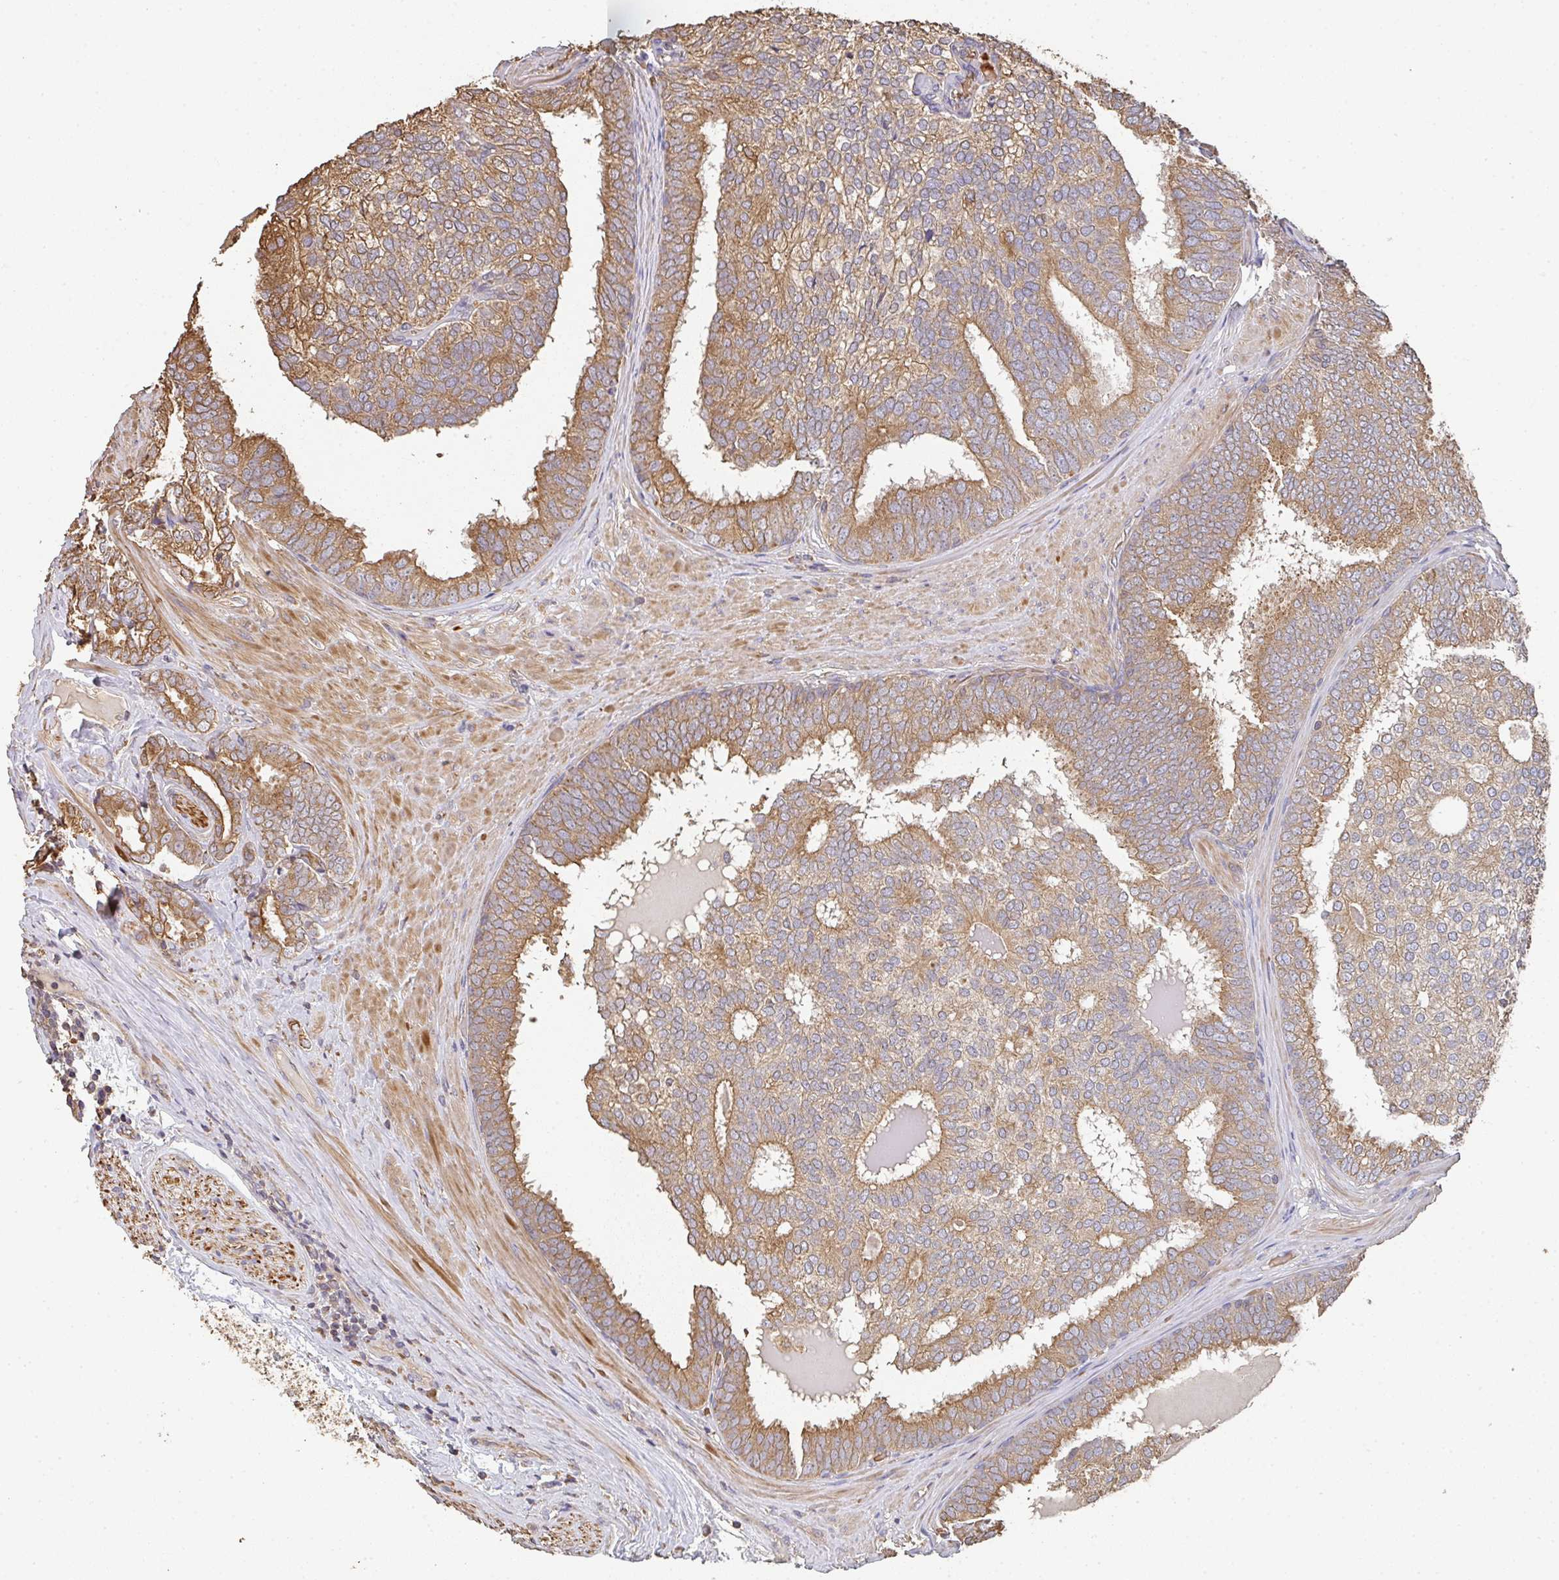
{"staining": {"intensity": "moderate", "quantity": ">75%", "location": "cytoplasmic/membranous"}, "tissue": "prostate cancer", "cell_type": "Tumor cells", "image_type": "cancer", "snomed": [{"axis": "morphology", "description": "Adenocarcinoma, High grade"}, {"axis": "topography", "description": "Prostate"}], "caption": "Moderate cytoplasmic/membranous protein staining is appreciated in about >75% of tumor cells in prostate cancer (high-grade adenocarcinoma). The staining was performed using DAB to visualize the protein expression in brown, while the nuclei were stained in blue with hematoxylin (Magnification: 20x).", "gene": "POLG", "patient": {"sex": "male", "age": 72}}